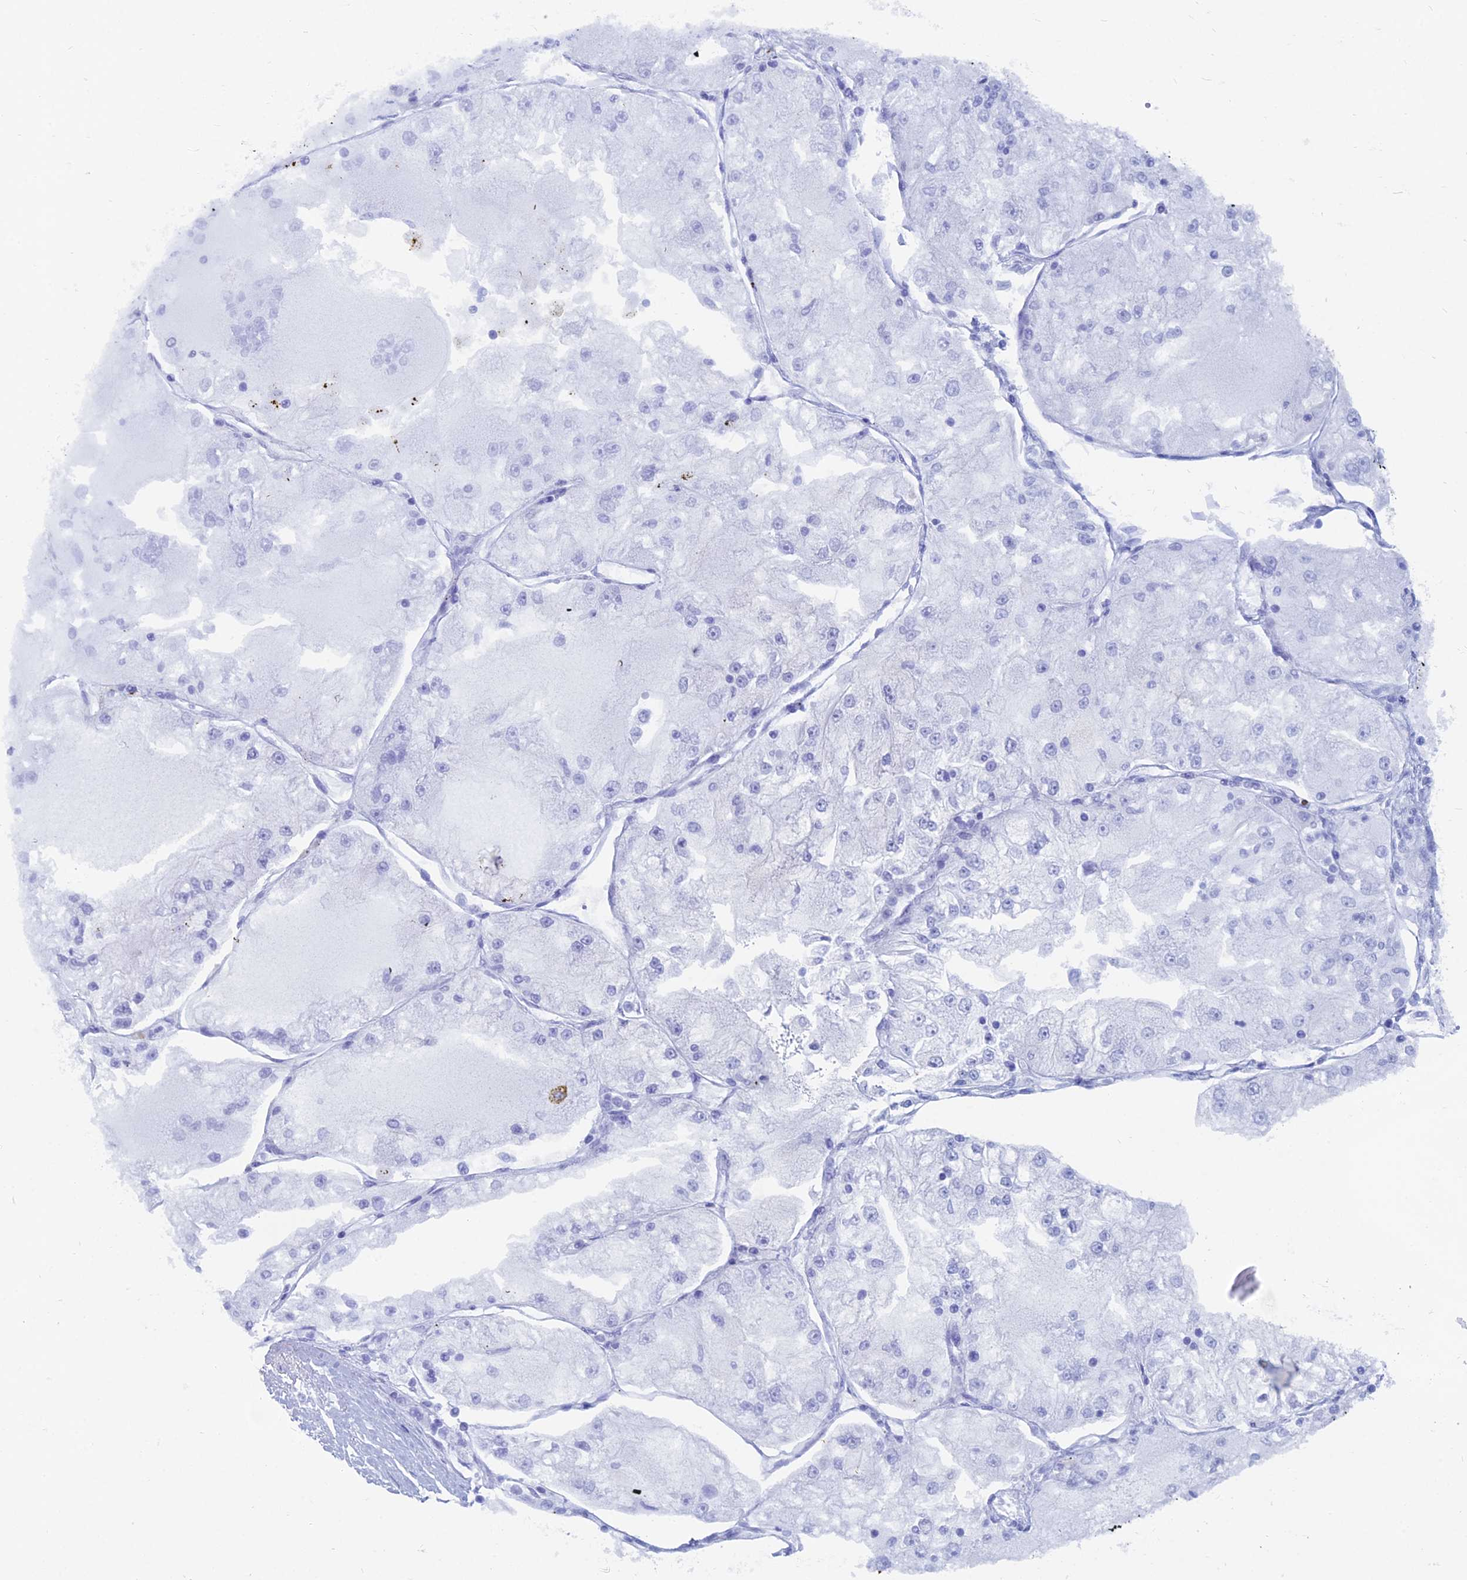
{"staining": {"intensity": "negative", "quantity": "none", "location": "none"}, "tissue": "renal cancer", "cell_type": "Tumor cells", "image_type": "cancer", "snomed": [{"axis": "morphology", "description": "Adenocarcinoma, NOS"}, {"axis": "topography", "description": "Kidney"}], "caption": "A histopathology image of human adenocarcinoma (renal) is negative for staining in tumor cells.", "gene": "CAPS", "patient": {"sex": "female", "age": 72}}